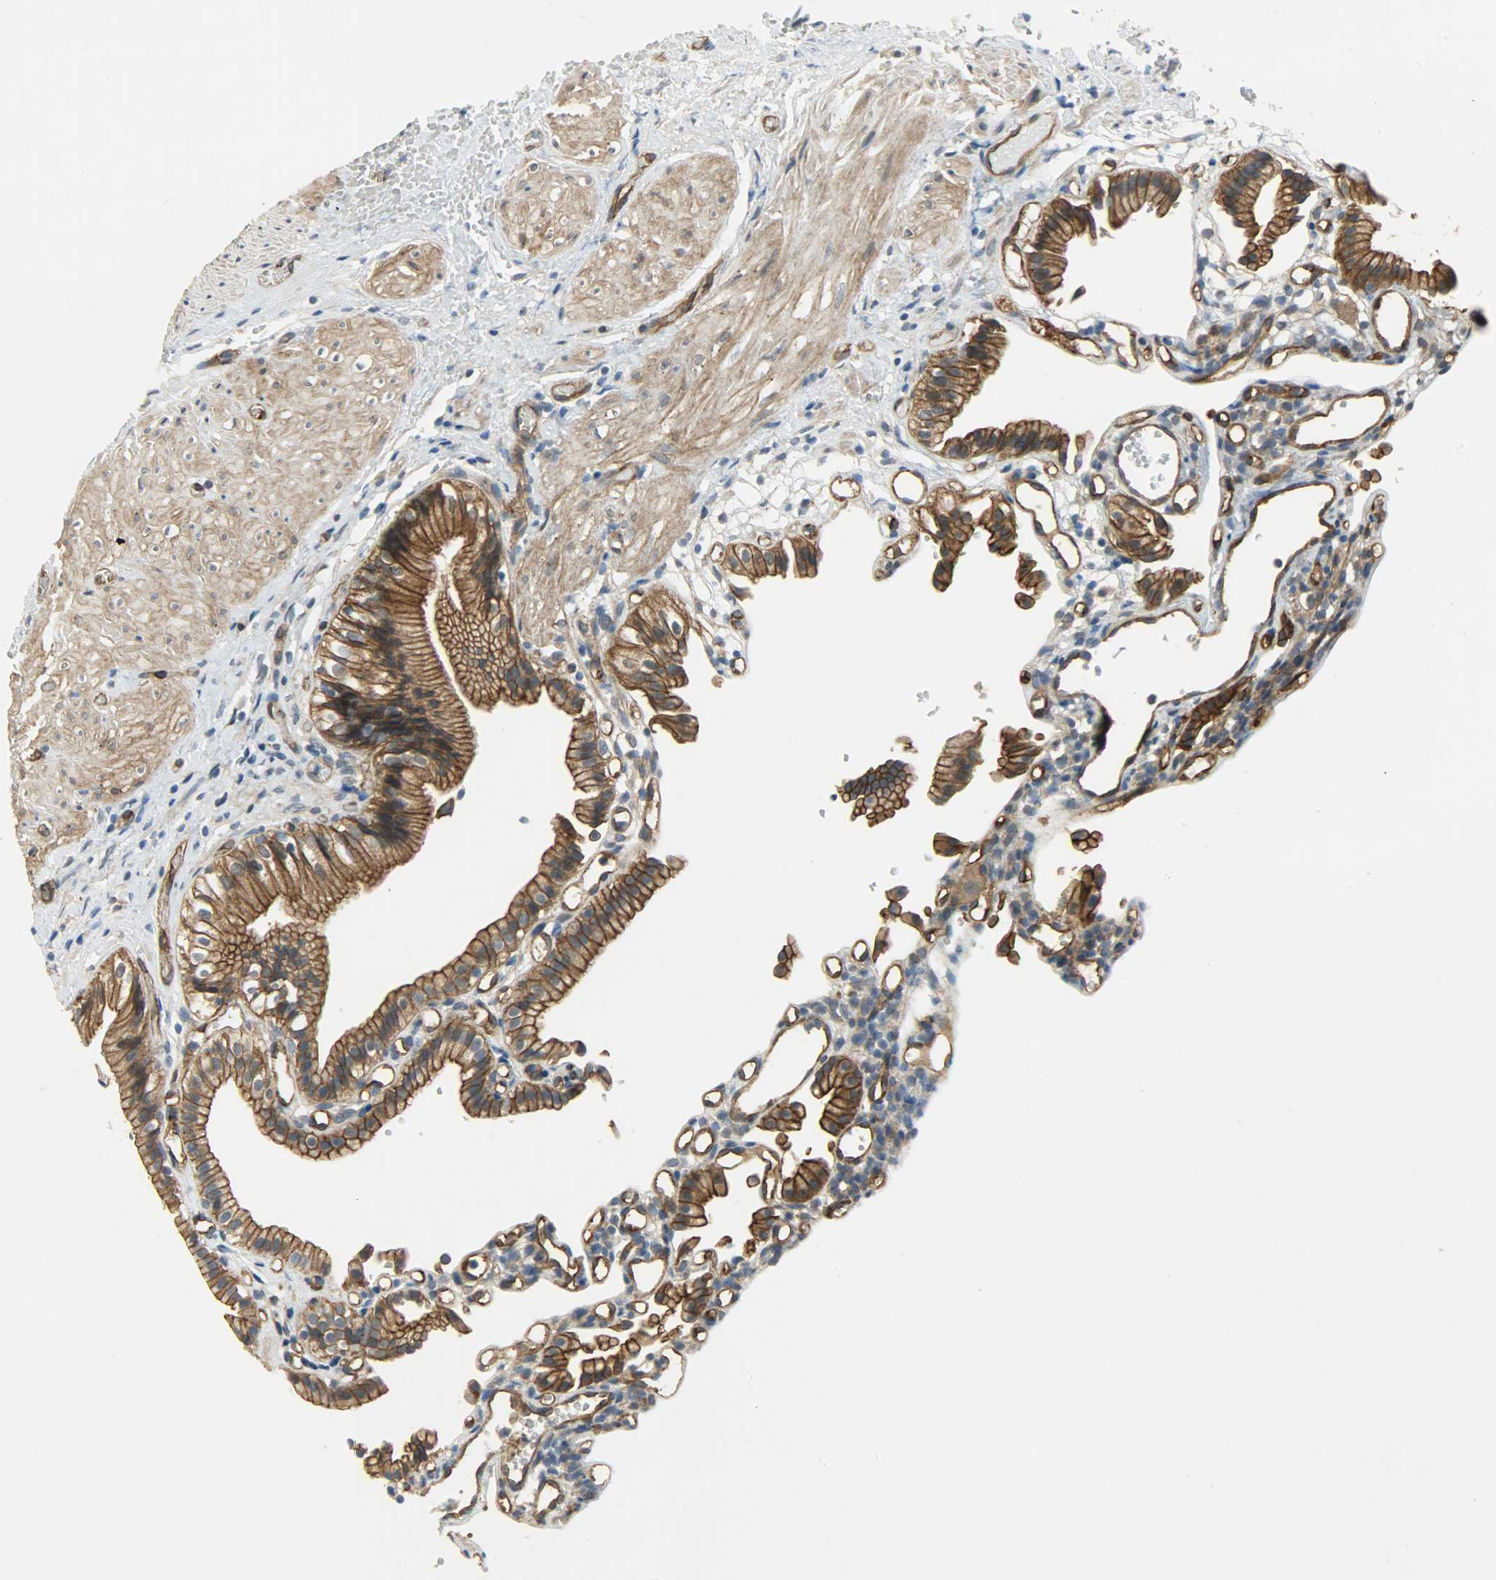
{"staining": {"intensity": "strong", "quantity": ">75%", "location": "cytoplasmic/membranous"}, "tissue": "gallbladder", "cell_type": "Glandular cells", "image_type": "normal", "snomed": [{"axis": "morphology", "description": "Normal tissue, NOS"}, {"axis": "topography", "description": "Gallbladder"}], "caption": "High-power microscopy captured an immunohistochemistry image of normal gallbladder, revealing strong cytoplasmic/membranous positivity in approximately >75% of glandular cells. The staining was performed using DAB to visualize the protein expression in brown, while the nuclei were stained in blue with hematoxylin (Magnification: 20x).", "gene": "KIAA1217", "patient": {"sex": "male", "age": 65}}